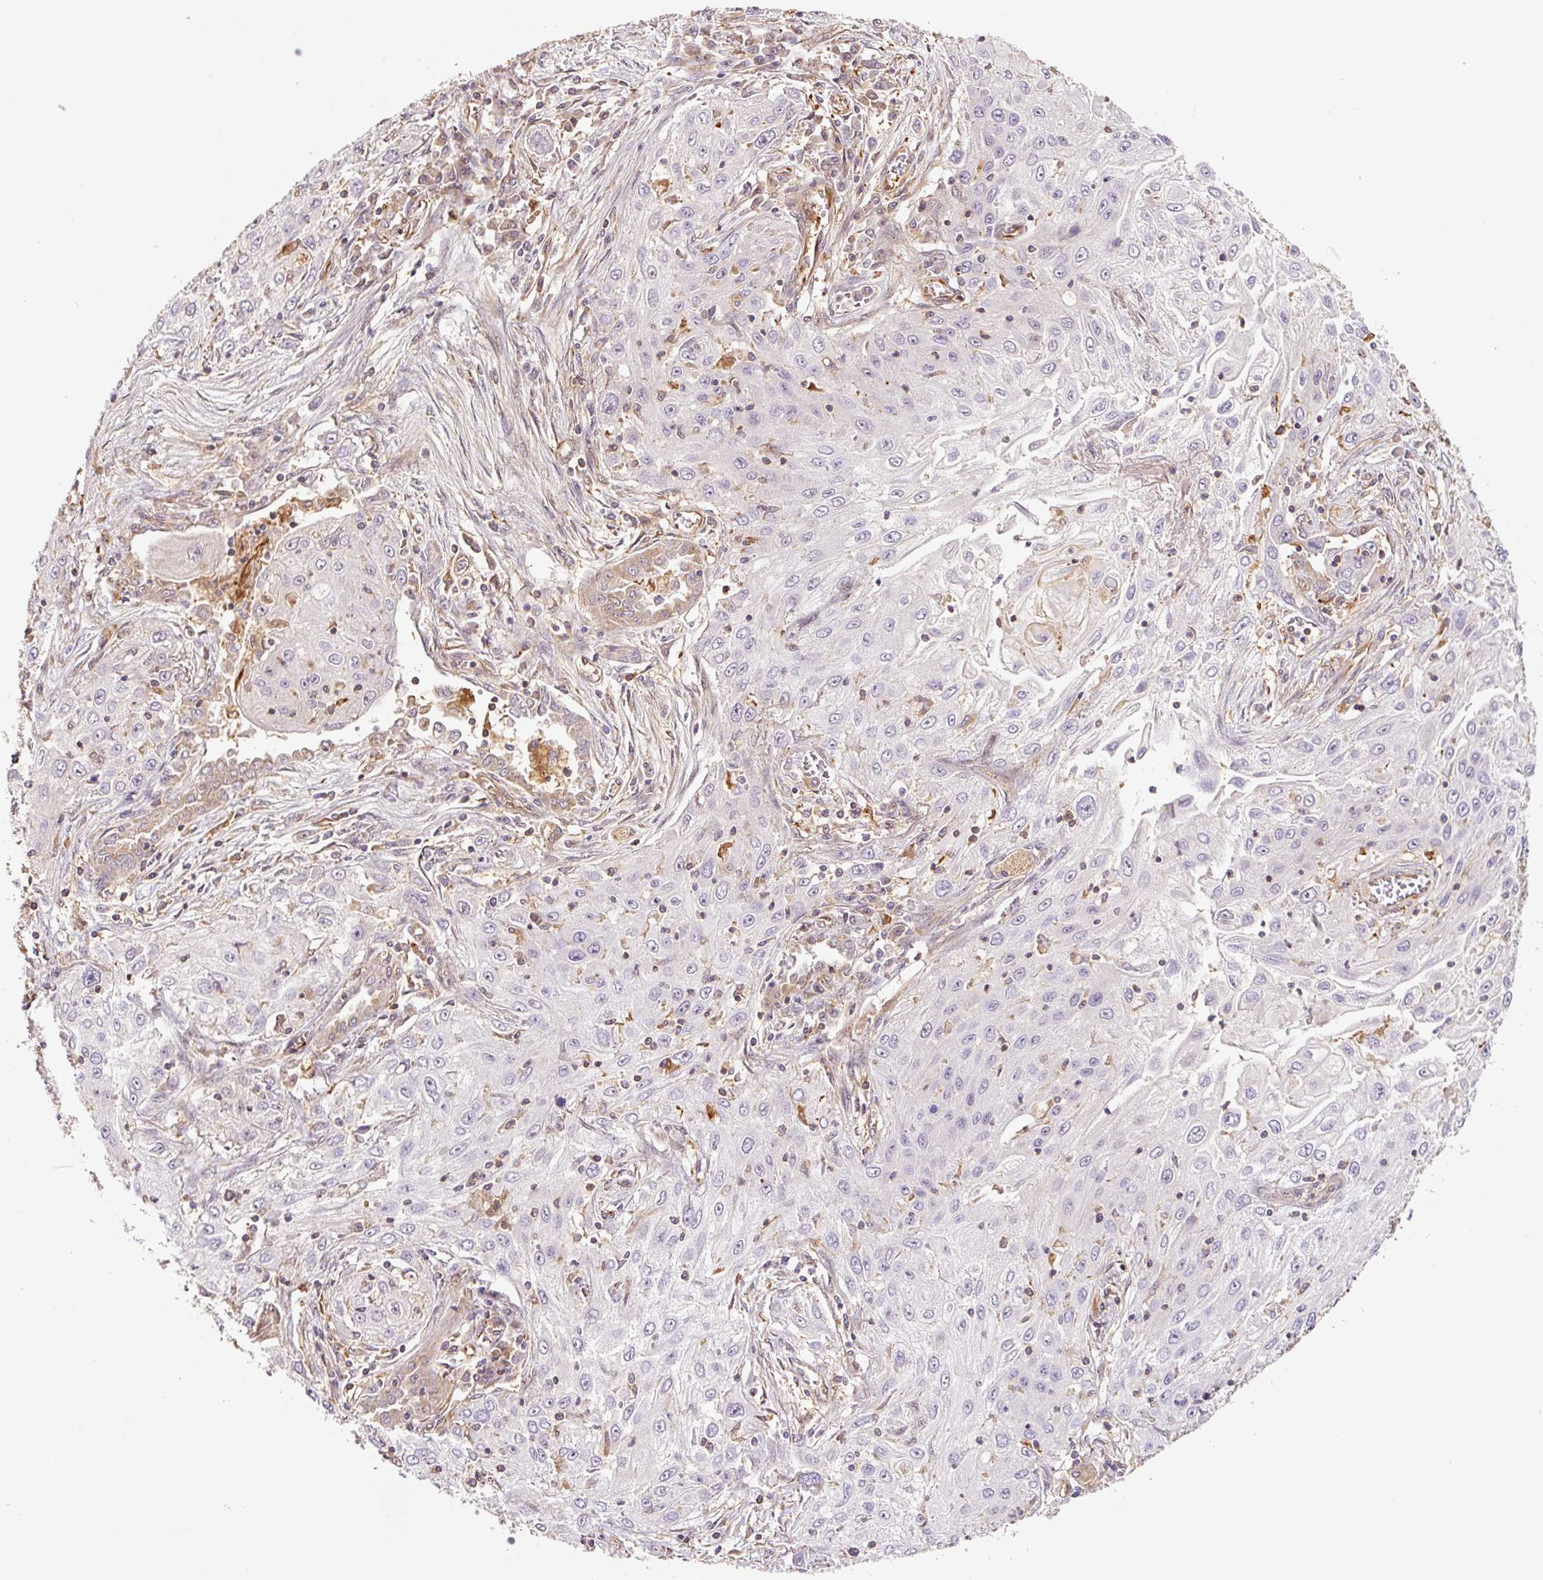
{"staining": {"intensity": "negative", "quantity": "none", "location": "none"}, "tissue": "lung cancer", "cell_type": "Tumor cells", "image_type": "cancer", "snomed": [{"axis": "morphology", "description": "Squamous cell carcinoma, NOS"}, {"axis": "topography", "description": "Lung"}], "caption": "An immunohistochemistry histopathology image of lung cancer is shown. There is no staining in tumor cells of lung cancer.", "gene": "PCK2", "patient": {"sex": "female", "age": 69}}